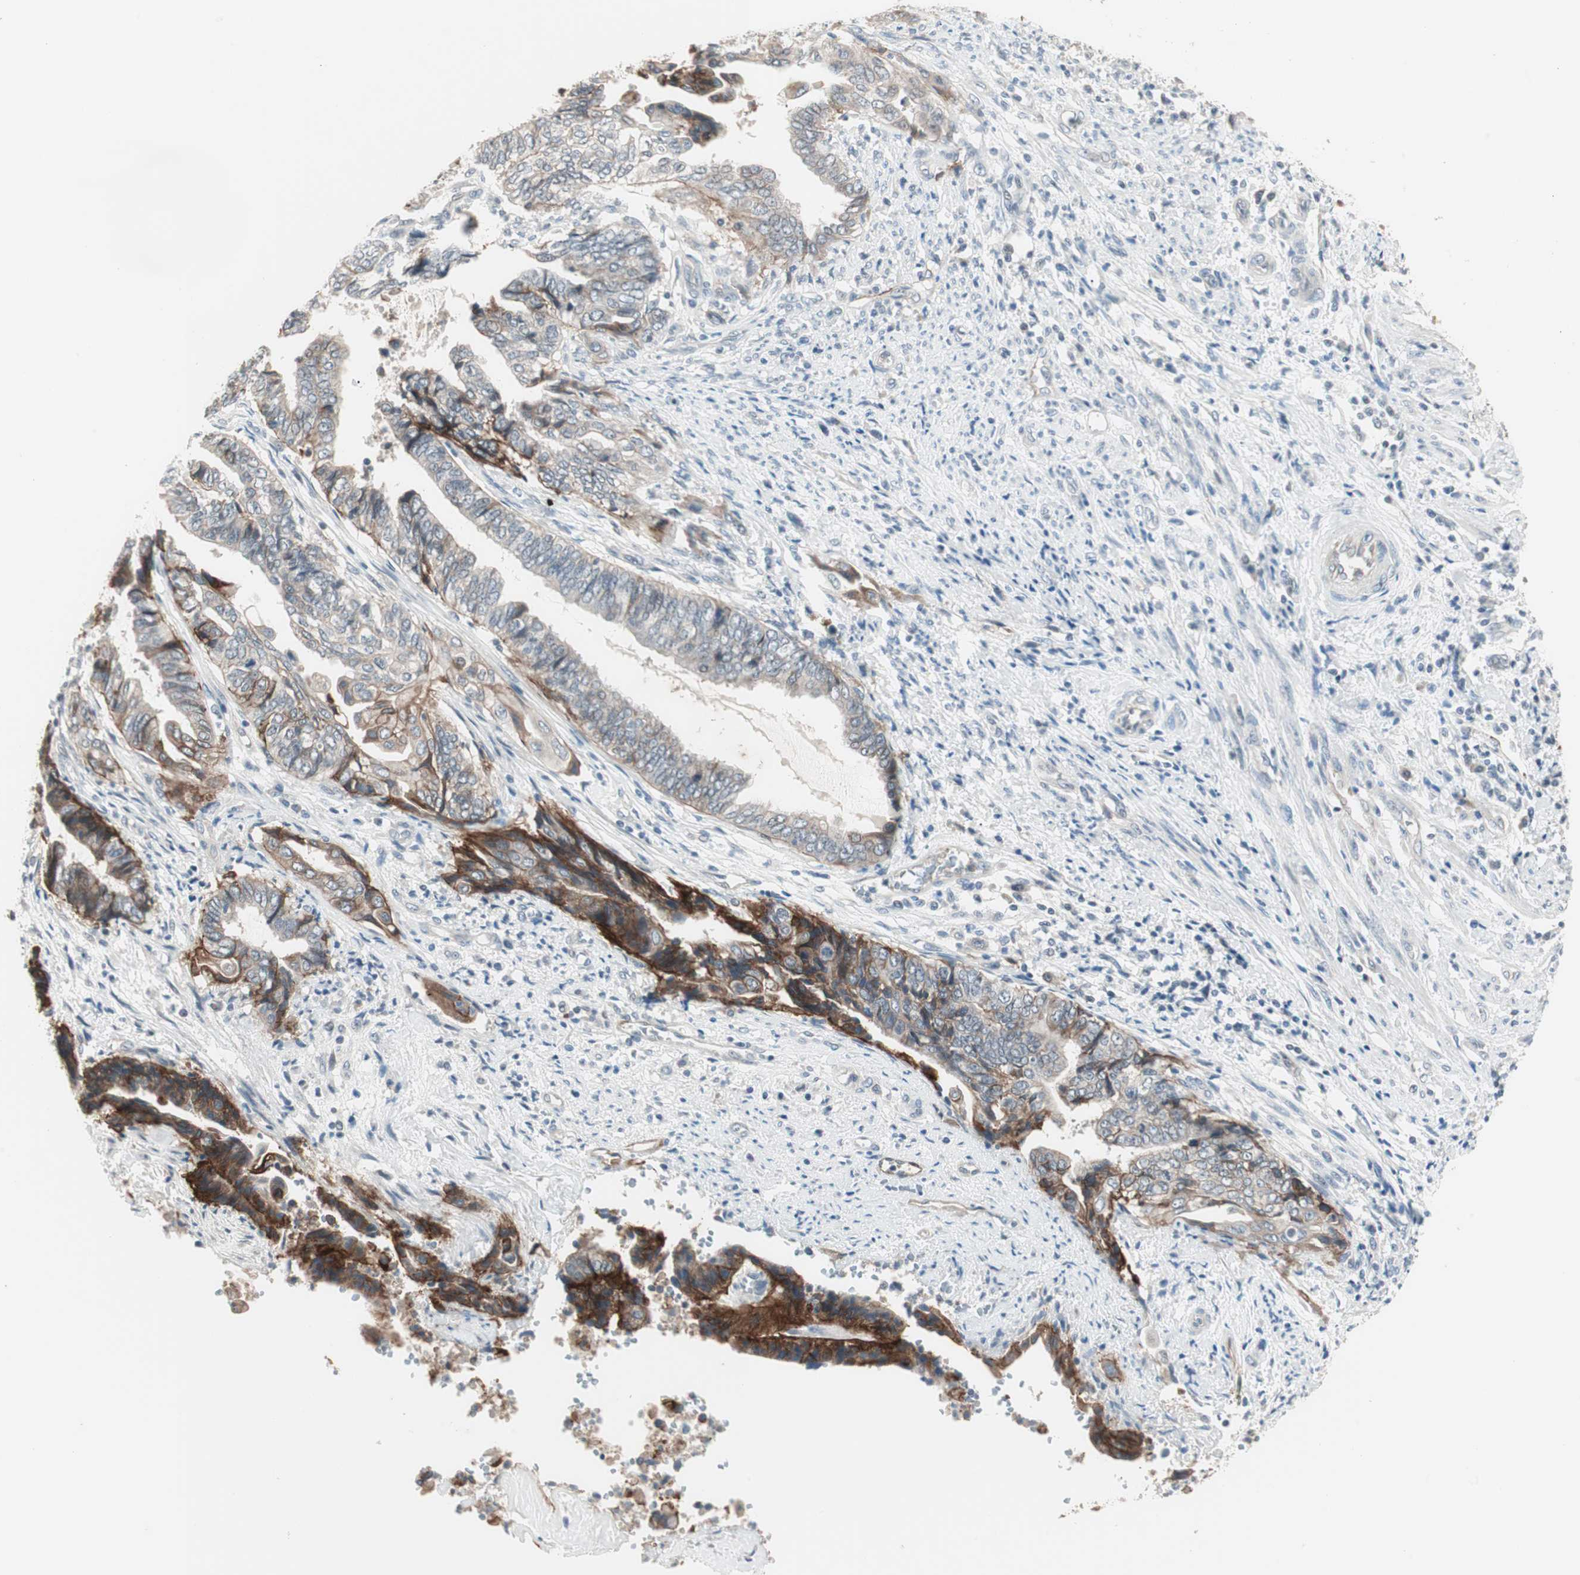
{"staining": {"intensity": "moderate", "quantity": "<25%", "location": "cytoplasmic/membranous"}, "tissue": "endometrial cancer", "cell_type": "Tumor cells", "image_type": "cancer", "snomed": [{"axis": "morphology", "description": "Adenocarcinoma, NOS"}, {"axis": "topography", "description": "Uterus"}, {"axis": "topography", "description": "Endometrium"}], "caption": "Immunohistochemical staining of human endometrial cancer displays low levels of moderate cytoplasmic/membranous protein staining in approximately <25% of tumor cells.", "gene": "ITGB4", "patient": {"sex": "female", "age": 70}}